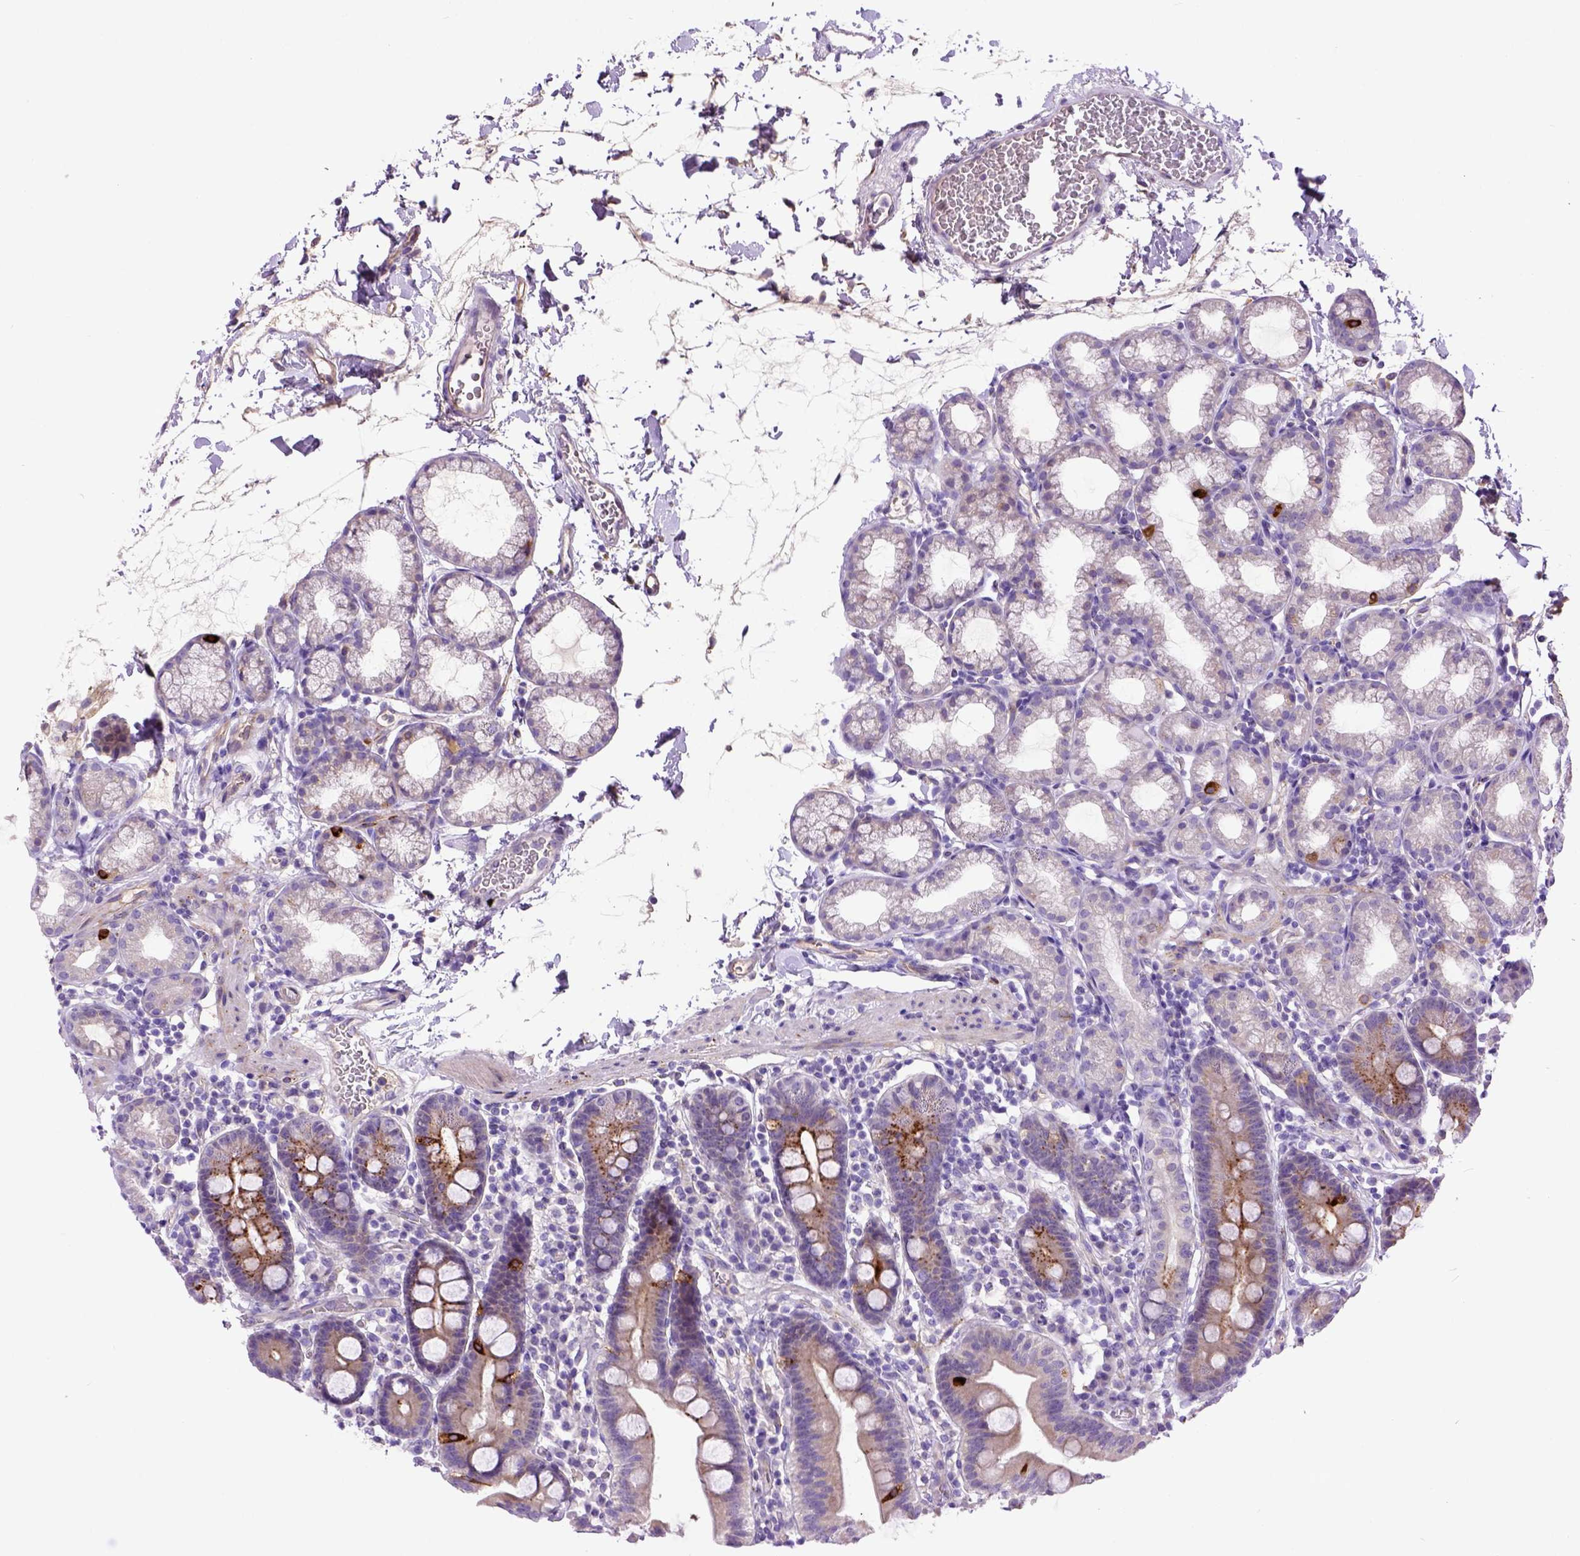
{"staining": {"intensity": "strong", "quantity": "25%-75%", "location": "cytoplasmic/membranous"}, "tissue": "duodenum", "cell_type": "Glandular cells", "image_type": "normal", "snomed": [{"axis": "morphology", "description": "Normal tissue, NOS"}, {"axis": "topography", "description": "Pancreas"}, {"axis": "topography", "description": "Duodenum"}], "caption": "Immunohistochemical staining of benign human duodenum demonstrates strong cytoplasmic/membranous protein expression in about 25%-75% of glandular cells.", "gene": "DEPDC1B", "patient": {"sex": "male", "age": 59}}